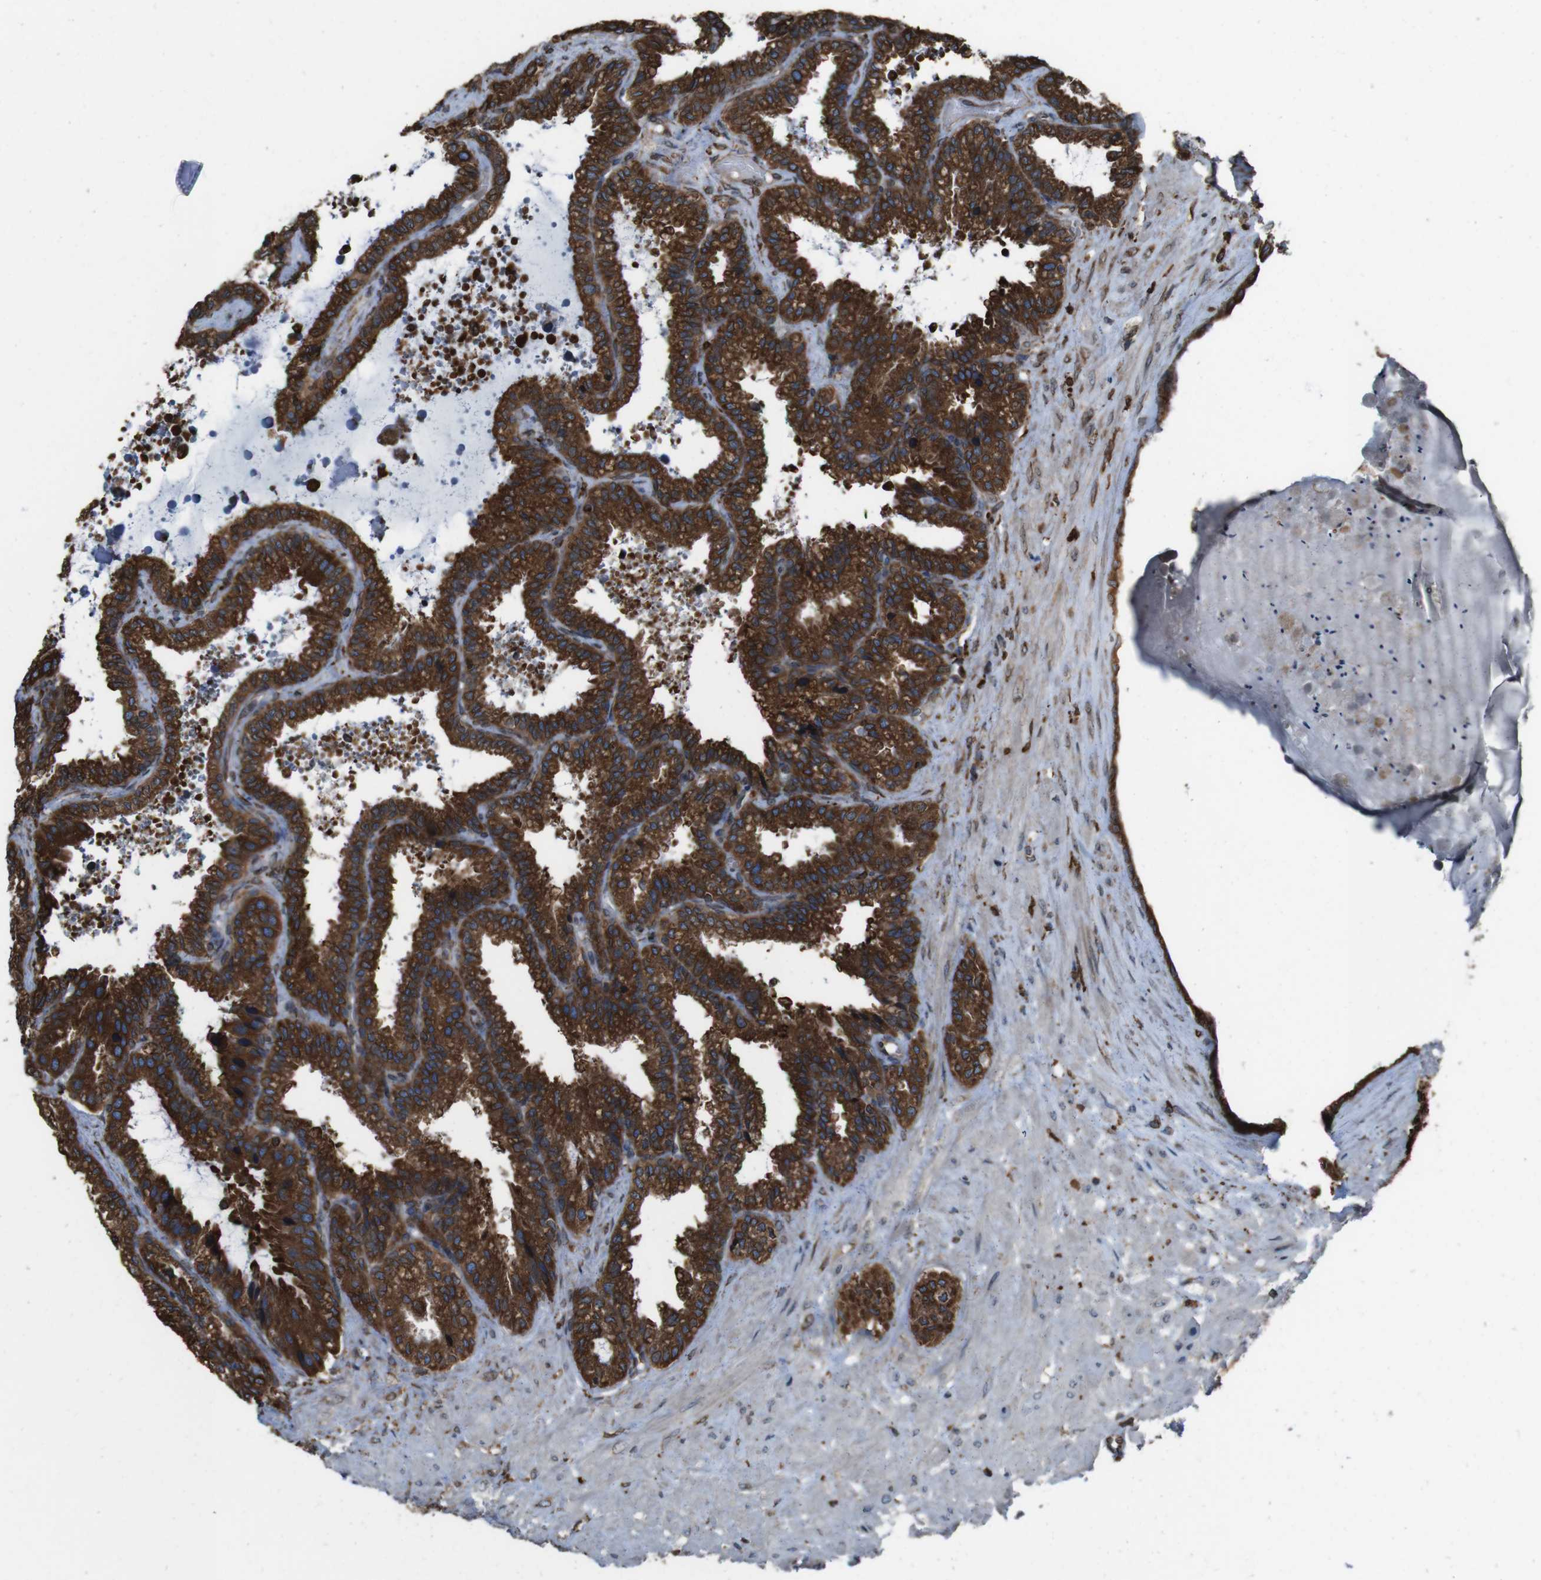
{"staining": {"intensity": "strong", "quantity": ">75%", "location": "cytoplasmic/membranous"}, "tissue": "seminal vesicle", "cell_type": "Glandular cells", "image_type": "normal", "snomed": [{"axis": "morphology", "description": "Normal tissue, NOS"}, {"axis": "topography", "description": "Seminal veicle"}], "caption": "Immunohistochemical staining of normal seminal vesicle demonstrates >75% levels of strong cytoplasmic/membranous protein expression in about >75% of glandular cells.", "gene": "APMAP", "patient": {"sex": "male", "age": 46}}